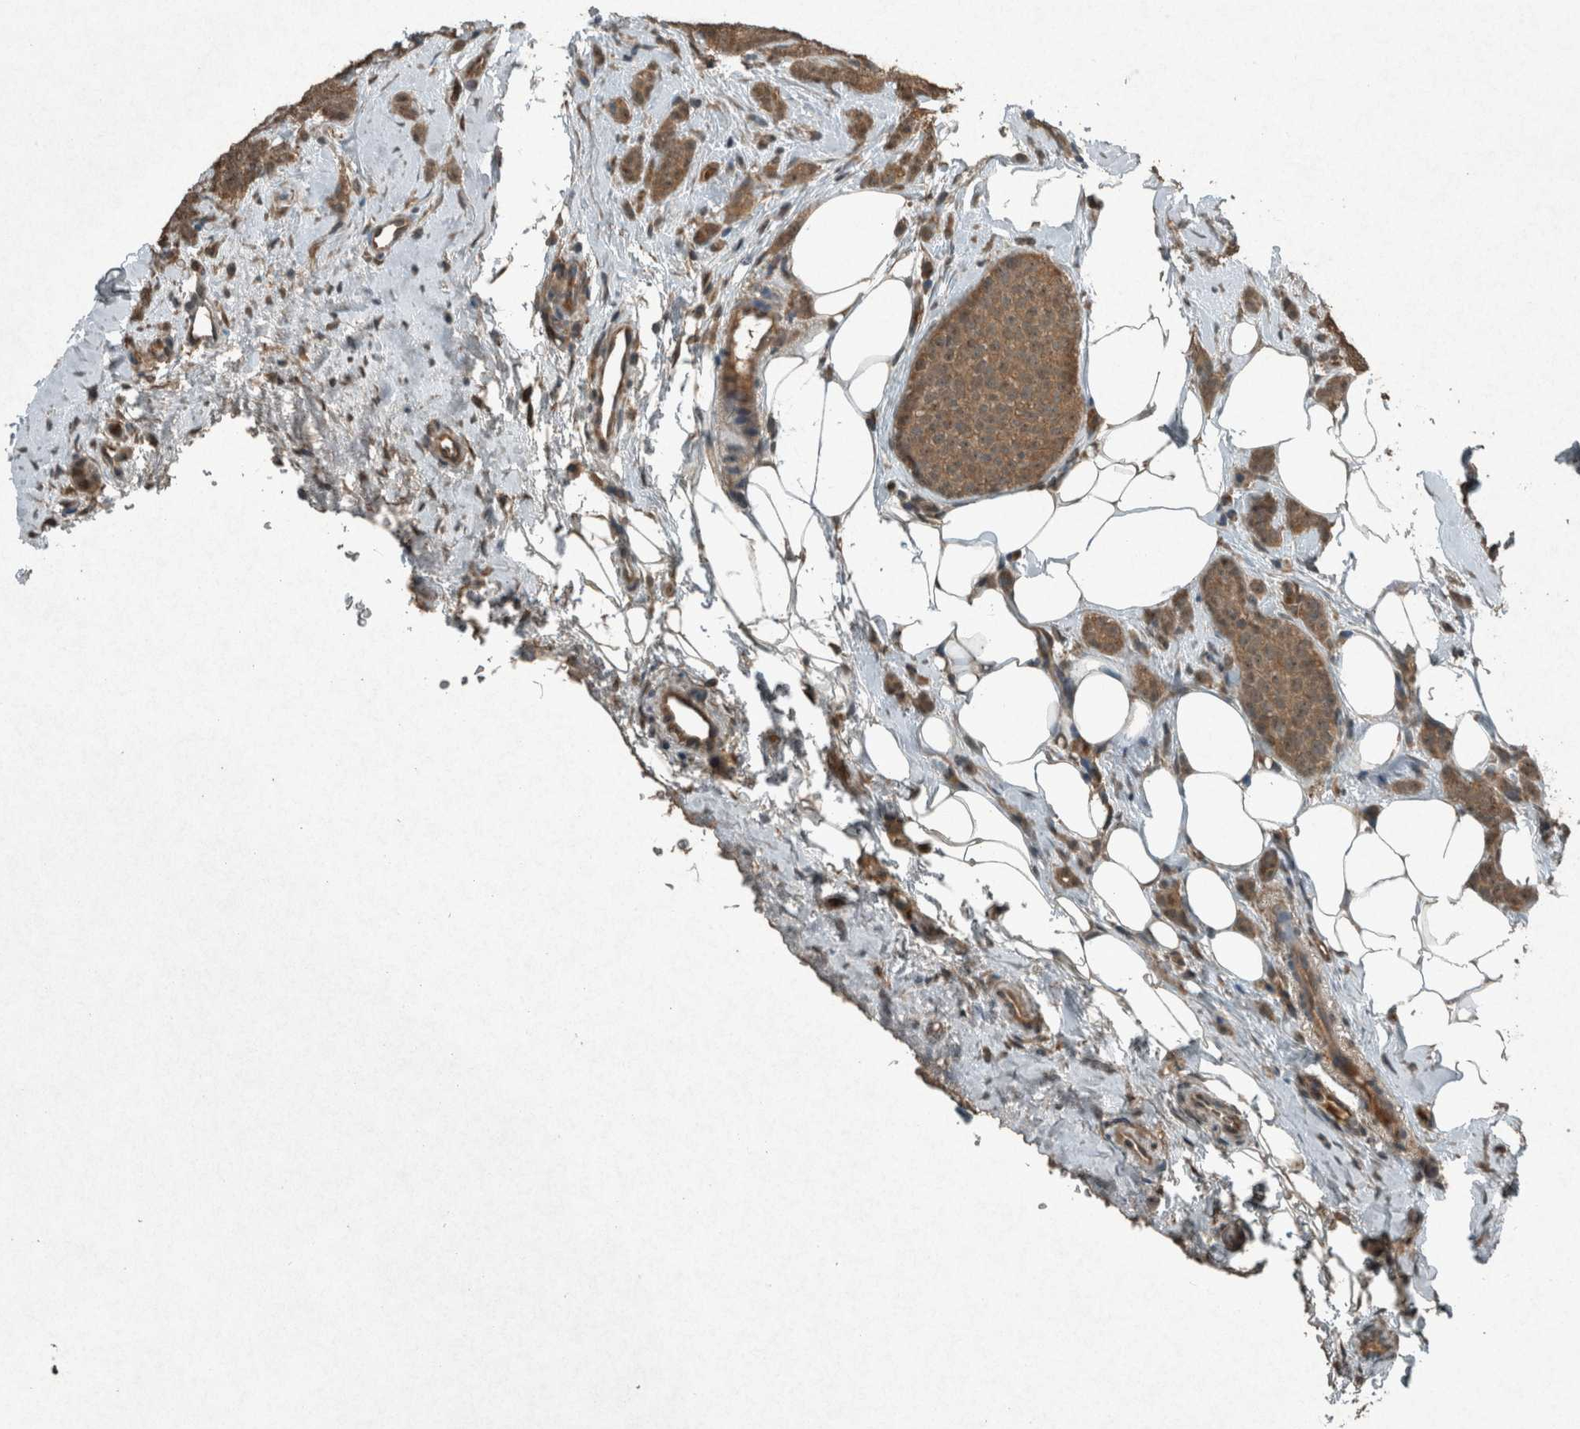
{"staining": {"intensity": "moderate", "quantity": ">75%", "location": "cytoplasmic/membranous"}, "tissue": "breast cancer", "cell_type": "Tumor cells", "image_type": "cancer", "snomed": [{"axis": "morphology", "description": "Lobular carcinoma"}, {"axis": "topography", "description": "Skin"}, {"axis": "topography", "description": "Breast"}], "caption": "Protein expression analysis of human lobular carcinoma (breast) reveals moderate cytoplasmic/membranous expression in approximately >75% of tumor cells.", "gene": "ARHGEF12", "patient": {"sex": "female", "age": 46}}